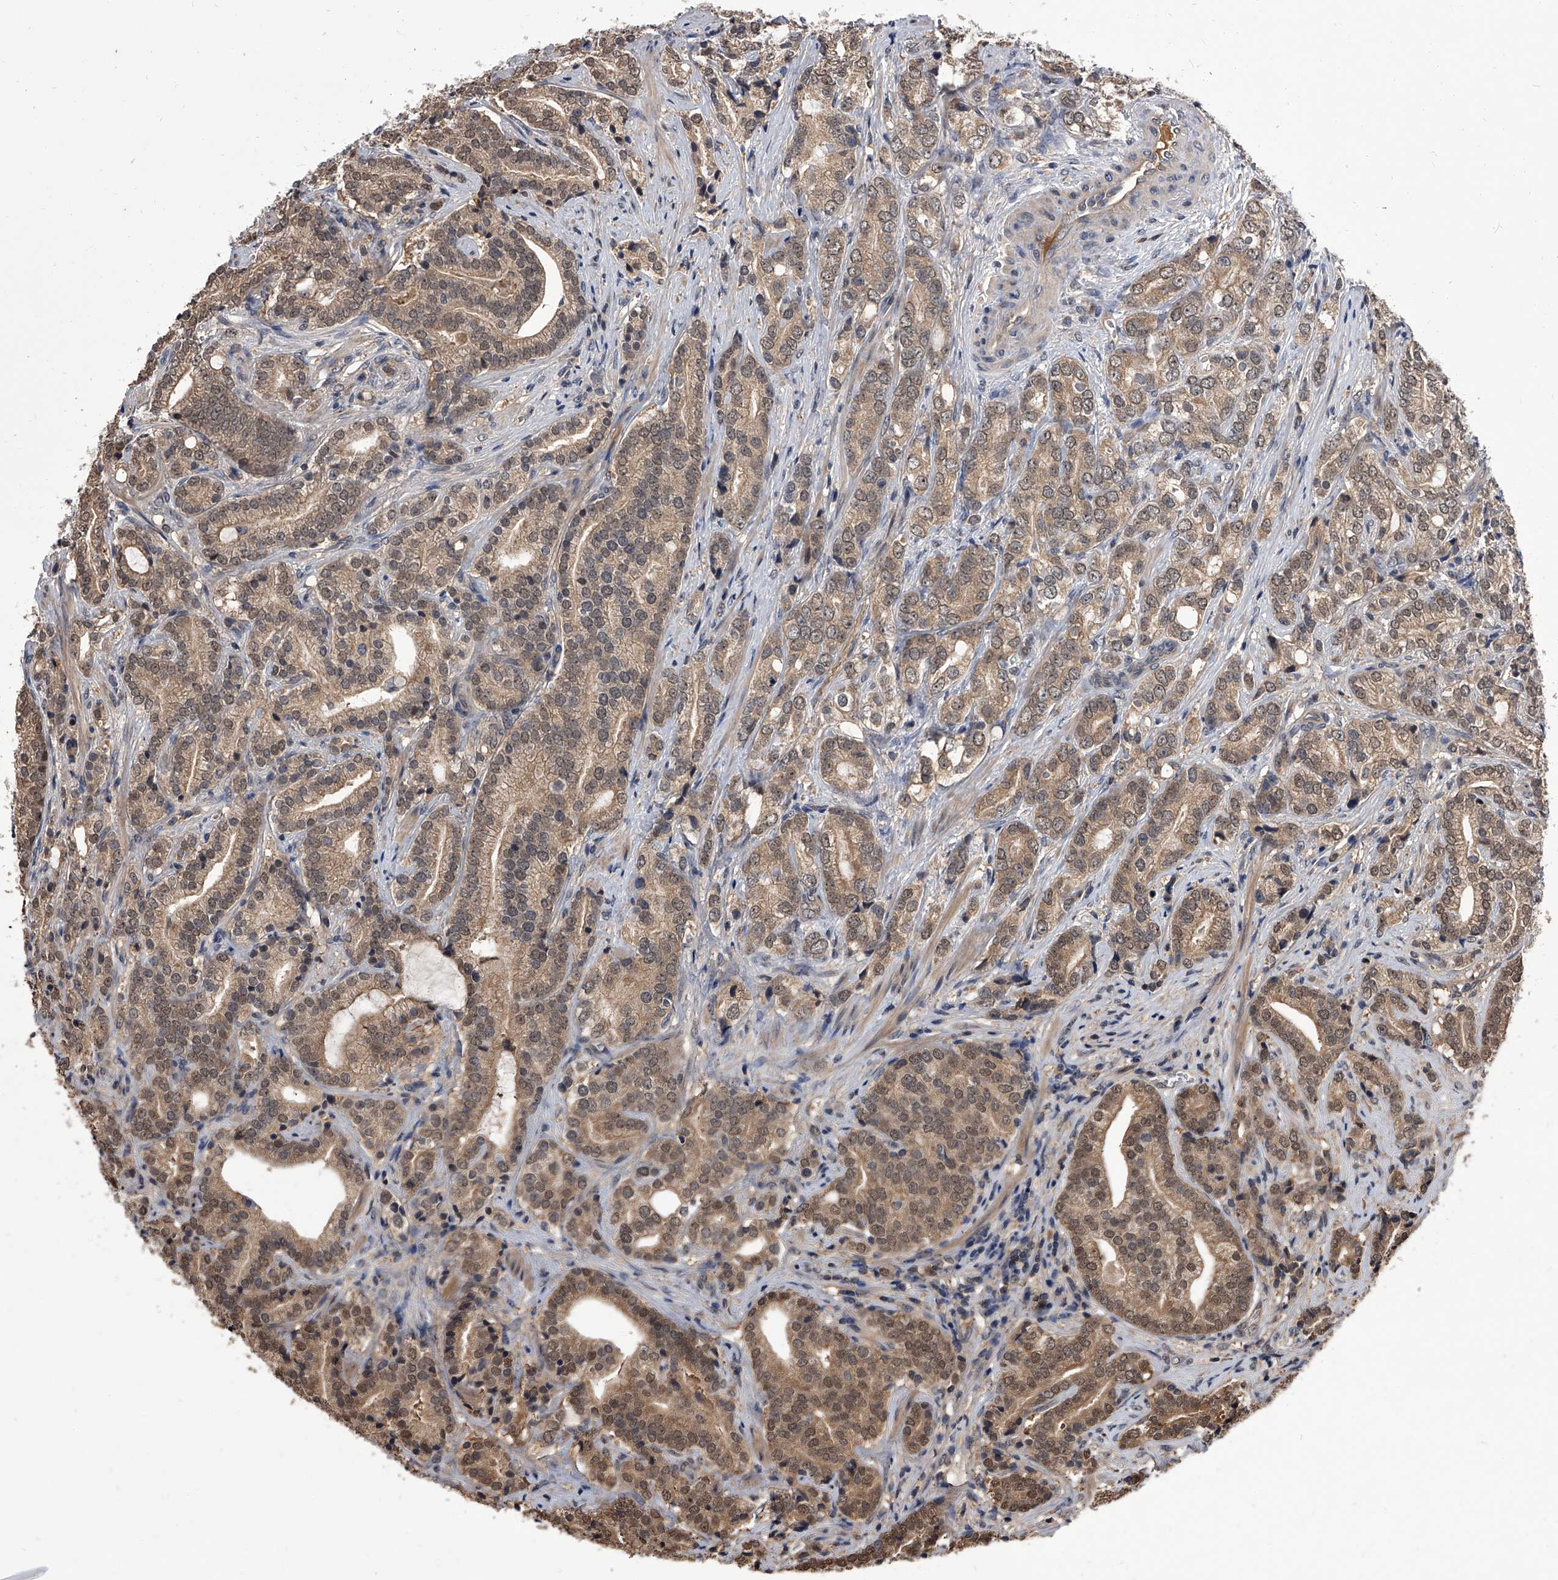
{"staining": {"intensity": "moderate", "quantity": ">75%", "location": "cytoplasmic/membranous,nuclear"}, "tissue": "prostate cancer", "cell_type": "Tumor cells", "image_type": "cancer", "snomed": [{"axis": "morphology", "description": "Adenocarcinoma, High grade"}, {"axis": "topography", "description": "Prostate"}], "caption": "Brown immunohistochemical staining in prostate cancer exhibits moderate cytoplasmic/membranous and nuclear positivity in approximately >75% of tumor cells.", "gene": "SLC18B1", "patient": {"sex": "male", "age": 57}}